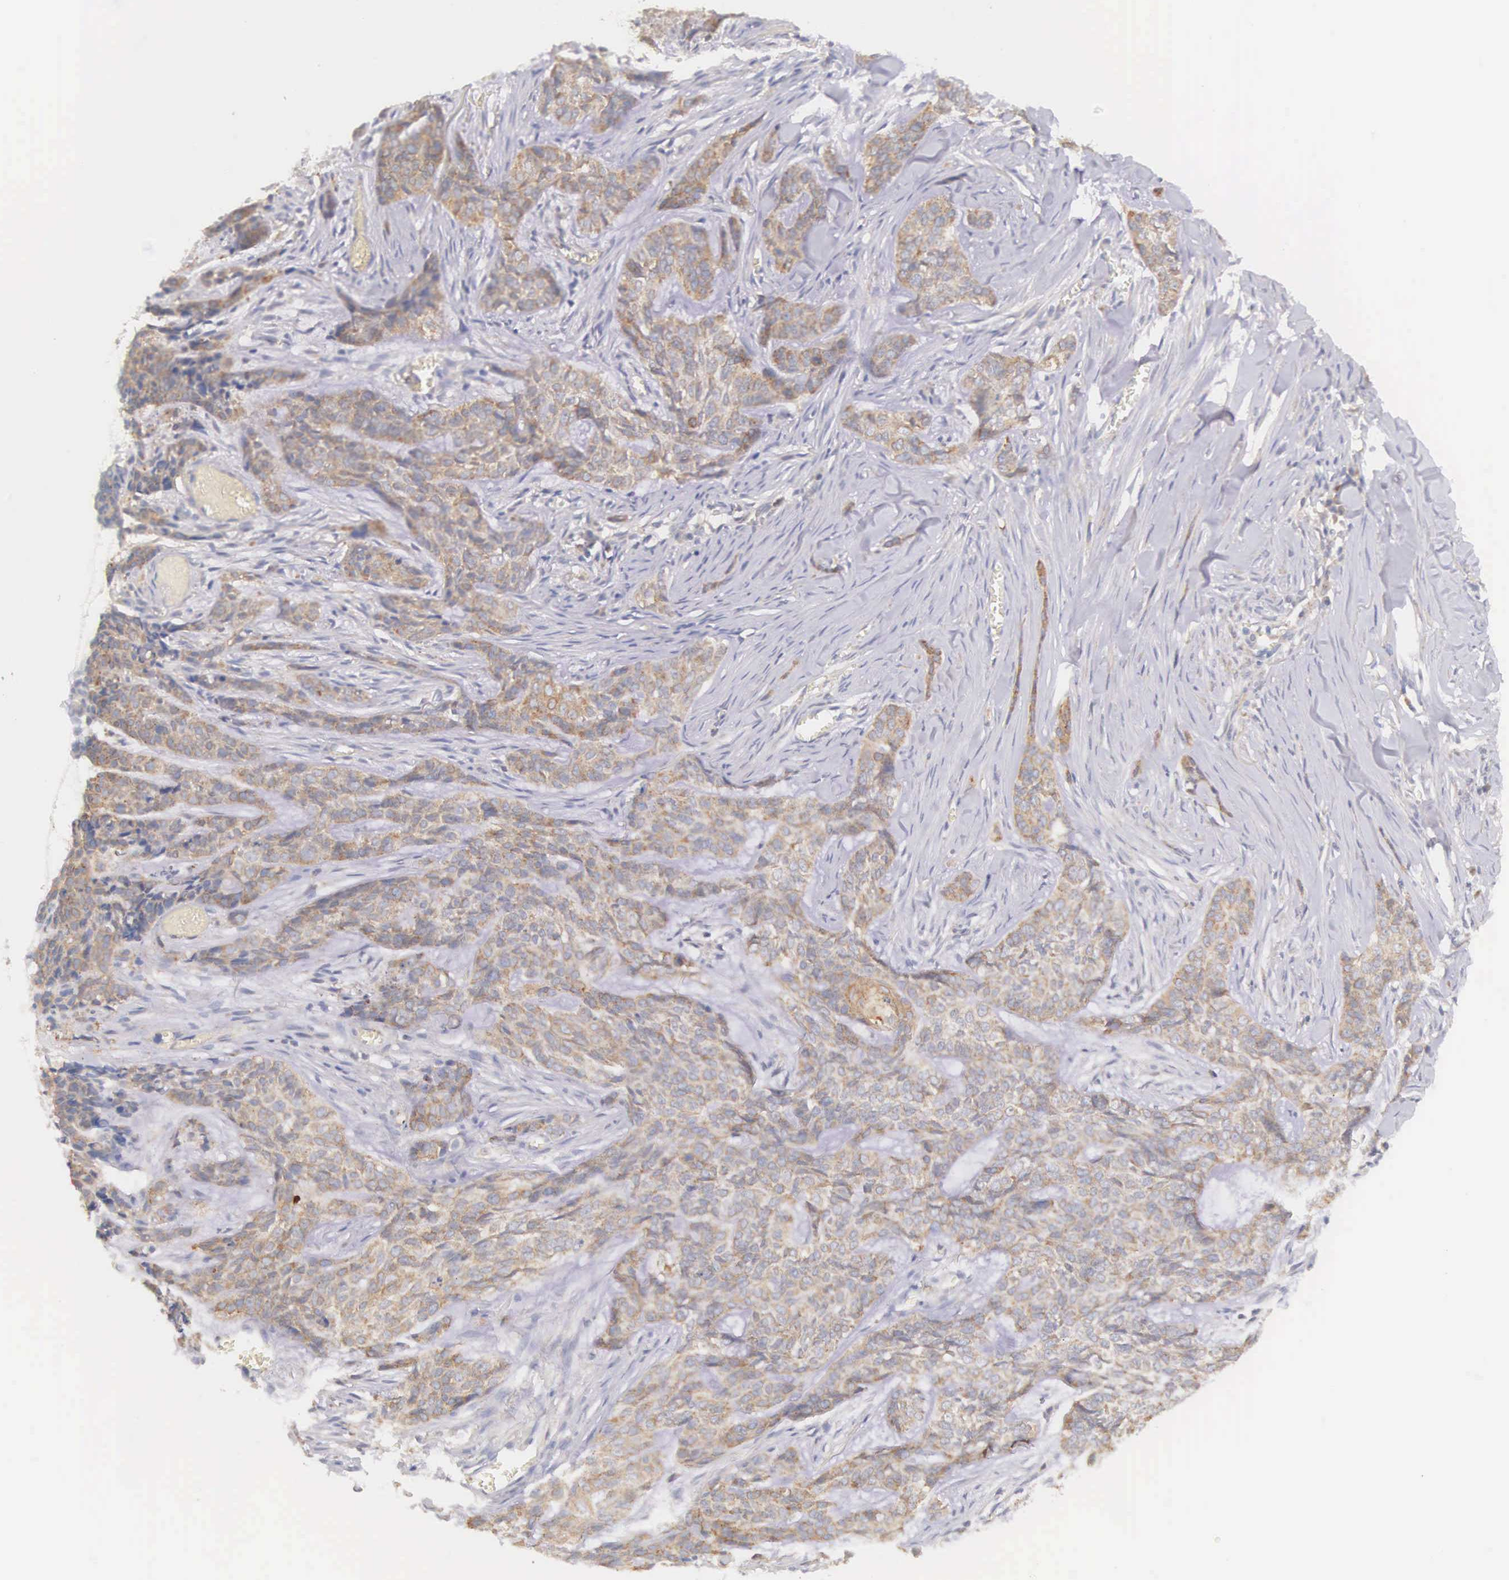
{"staining": {"intensity": "weak", "quantity": ">75%", "location": "cytoplasmic/membranous"}, "tissue": "skin cancer", "cell_type": "Tumor cells", "image_type": "cancer", "snomed": [{"axis": "morphology", "description": "Normal tissue, NOS"}, {"axis": "morphology", "description": "Basal cell carcinoma"}, {"axis": "topography", "description": "Skin"}], "caption": "A micrograph showing weak cytoplasmic/membranous expression in approximately >75% of tumor cells in skin basal cell carcinoma, as visualized by brown immunohistochemical staining.", "gene": "NSDHL", "patient": {"sex": "female", "age": 65}}